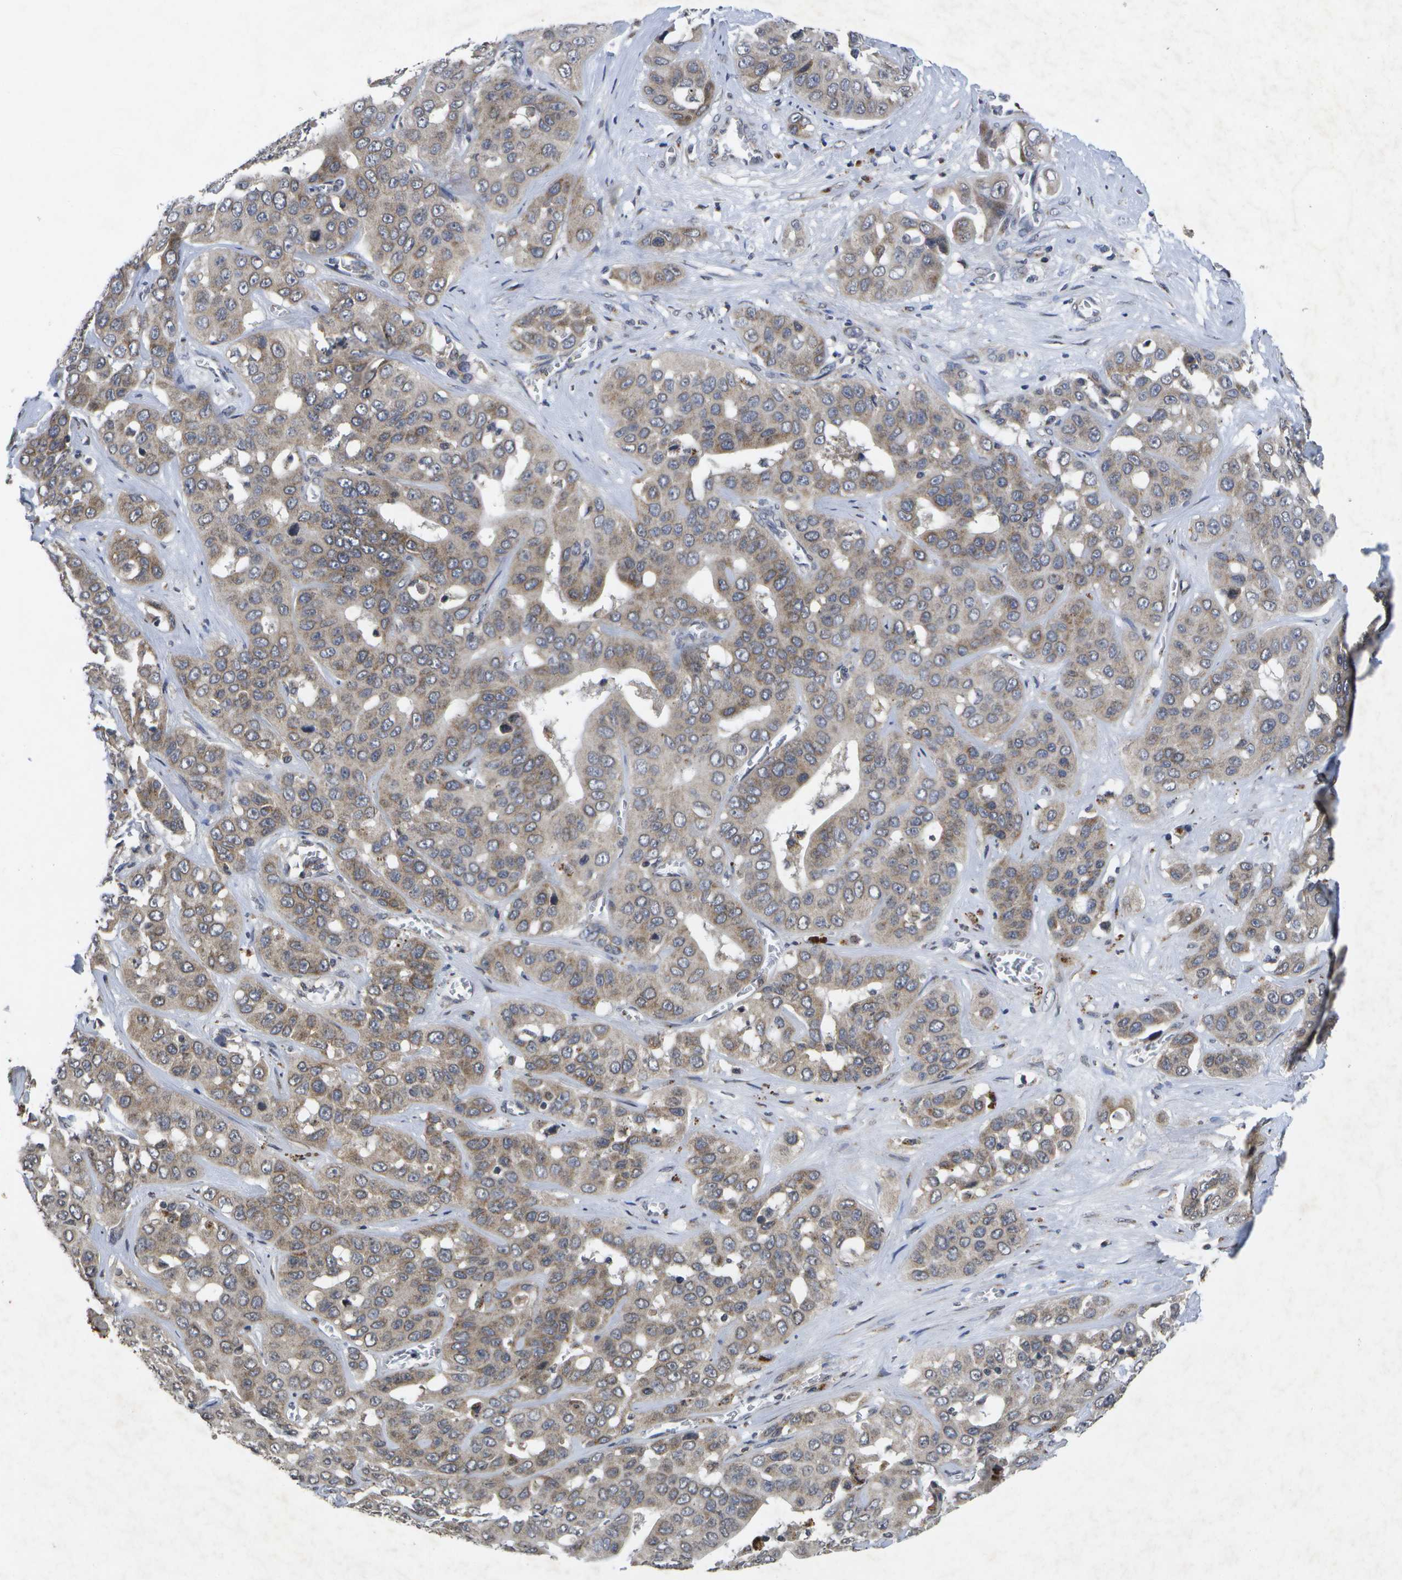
{"staining": {"intensity": "weak", "quantity": "<25%", "location": "cytoplasmic/membranous"}, "tissue": "liver cancer", "cell_type": "Tumor cells", "image_type": "cancer", "snomed": [{"axis": "morphology", "description": "Cholangiocarcinoma"}, {"axis": "topography", "description": "Liver"}], "caption": "An immunohistochemistry (IHC) image of liver cancer (cholangiocarcinoma) is shown. There is no staining in tumor cells of liver cancer (cholangiocarcinoma).", "gene": "KDELR1", "patient": {"sex": "female", "age": 52}}